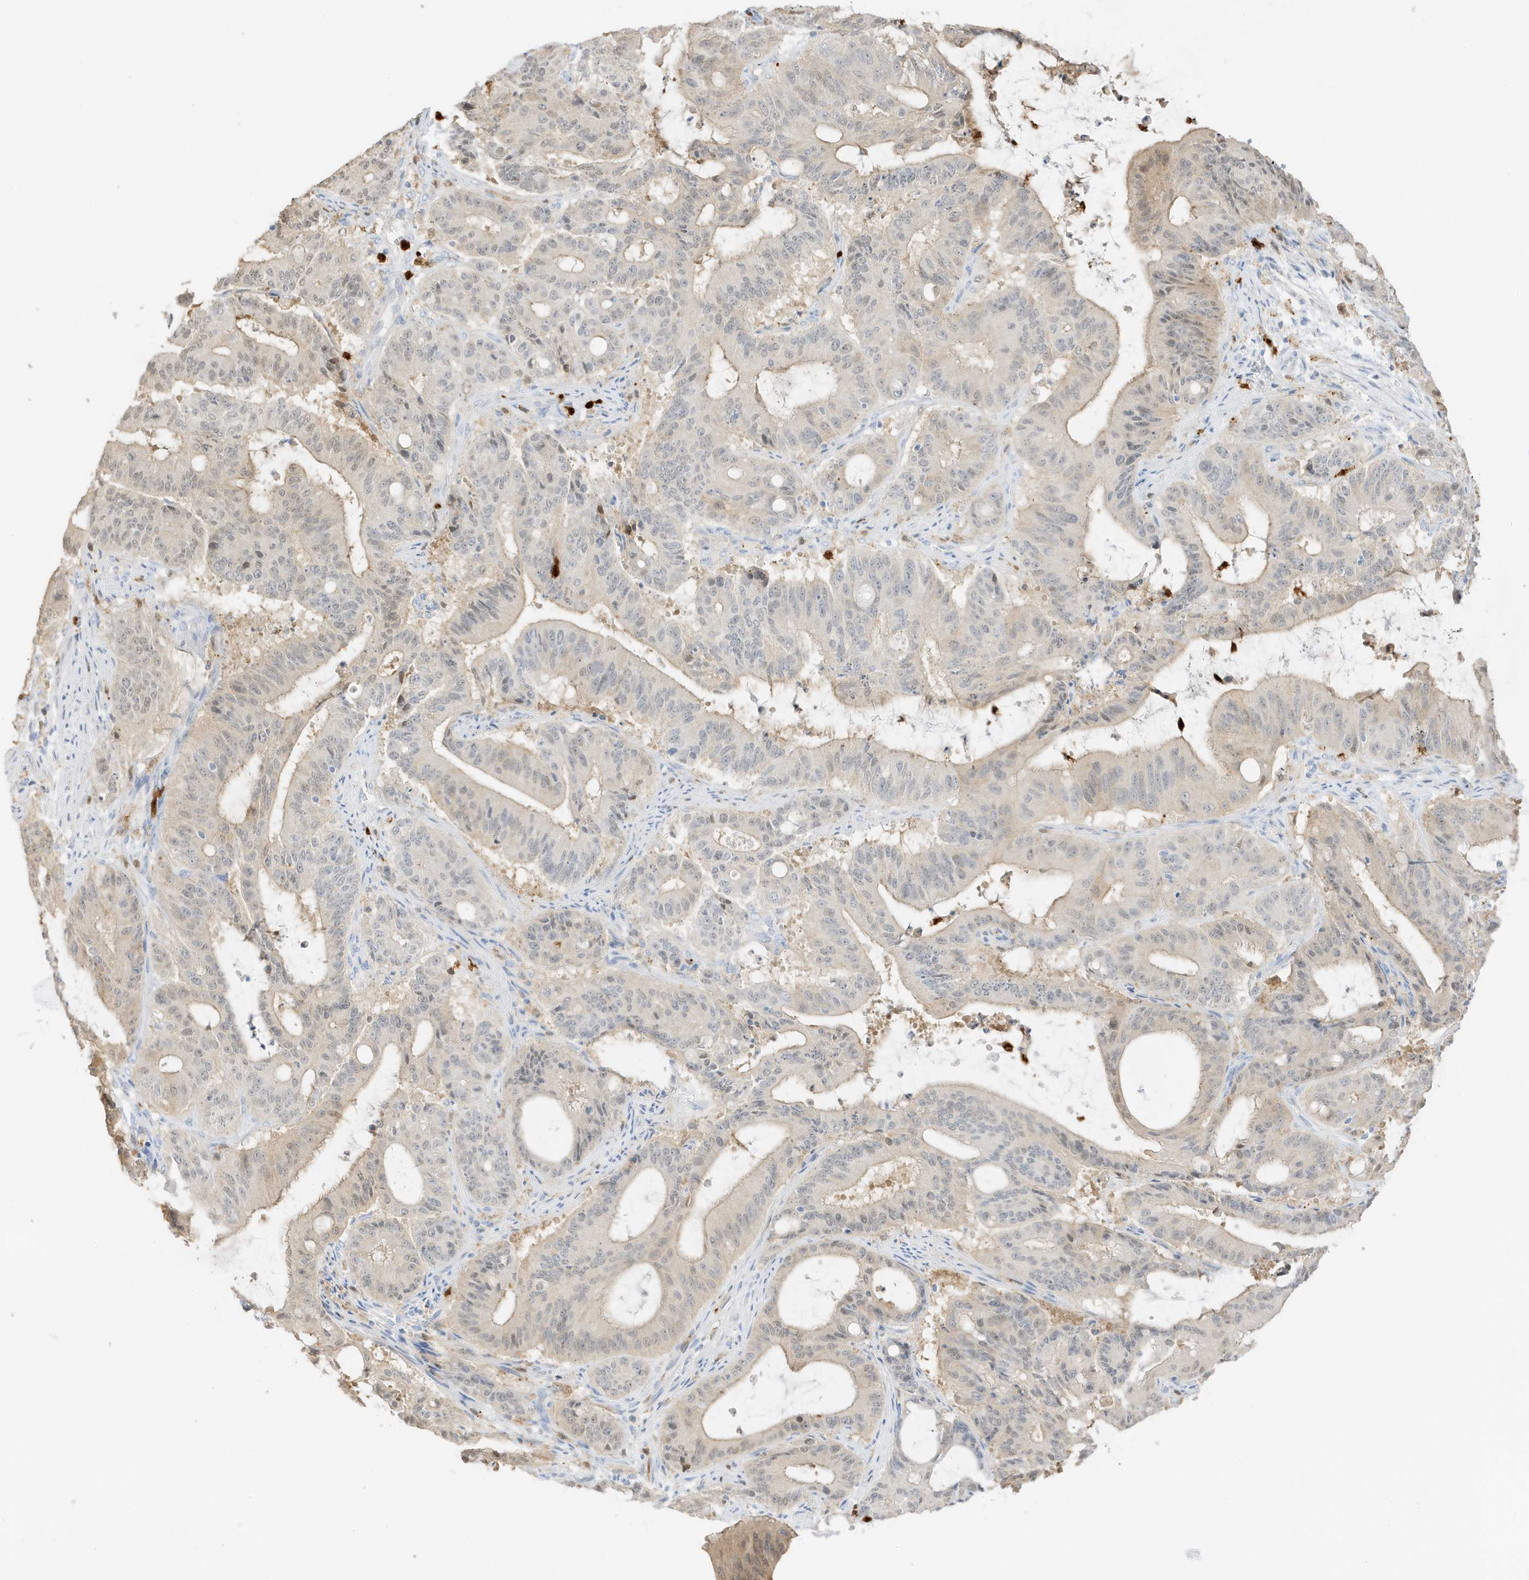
{"staining": {"intensity": "negative", "quantity": "none", "location": "none"}, "tissue": "liver cancer", "cell_type": "Tumor cells", "image_type": "cancer", "snomed": [{"axis": "morphology", "description": "Normal tissue, NOS"}, {"axis": "morphology", "description": "Cholangiocarcinoma"}, {"axis": "topography", "description": "Liver"}, {"axis": "topography", "description": "Peripheral nerve tissue"}], "caption": "This is a micrograph of immunohistochemistry staining of cholangiocarcinoma (liver), which shows no staining in tumor cells. (Brightfield microscopy of DAB (3,3'-diaminobenzidine) IHC at high magnification).", "gene": "GCA", "patient": {"sex": "female", "age": 73}}